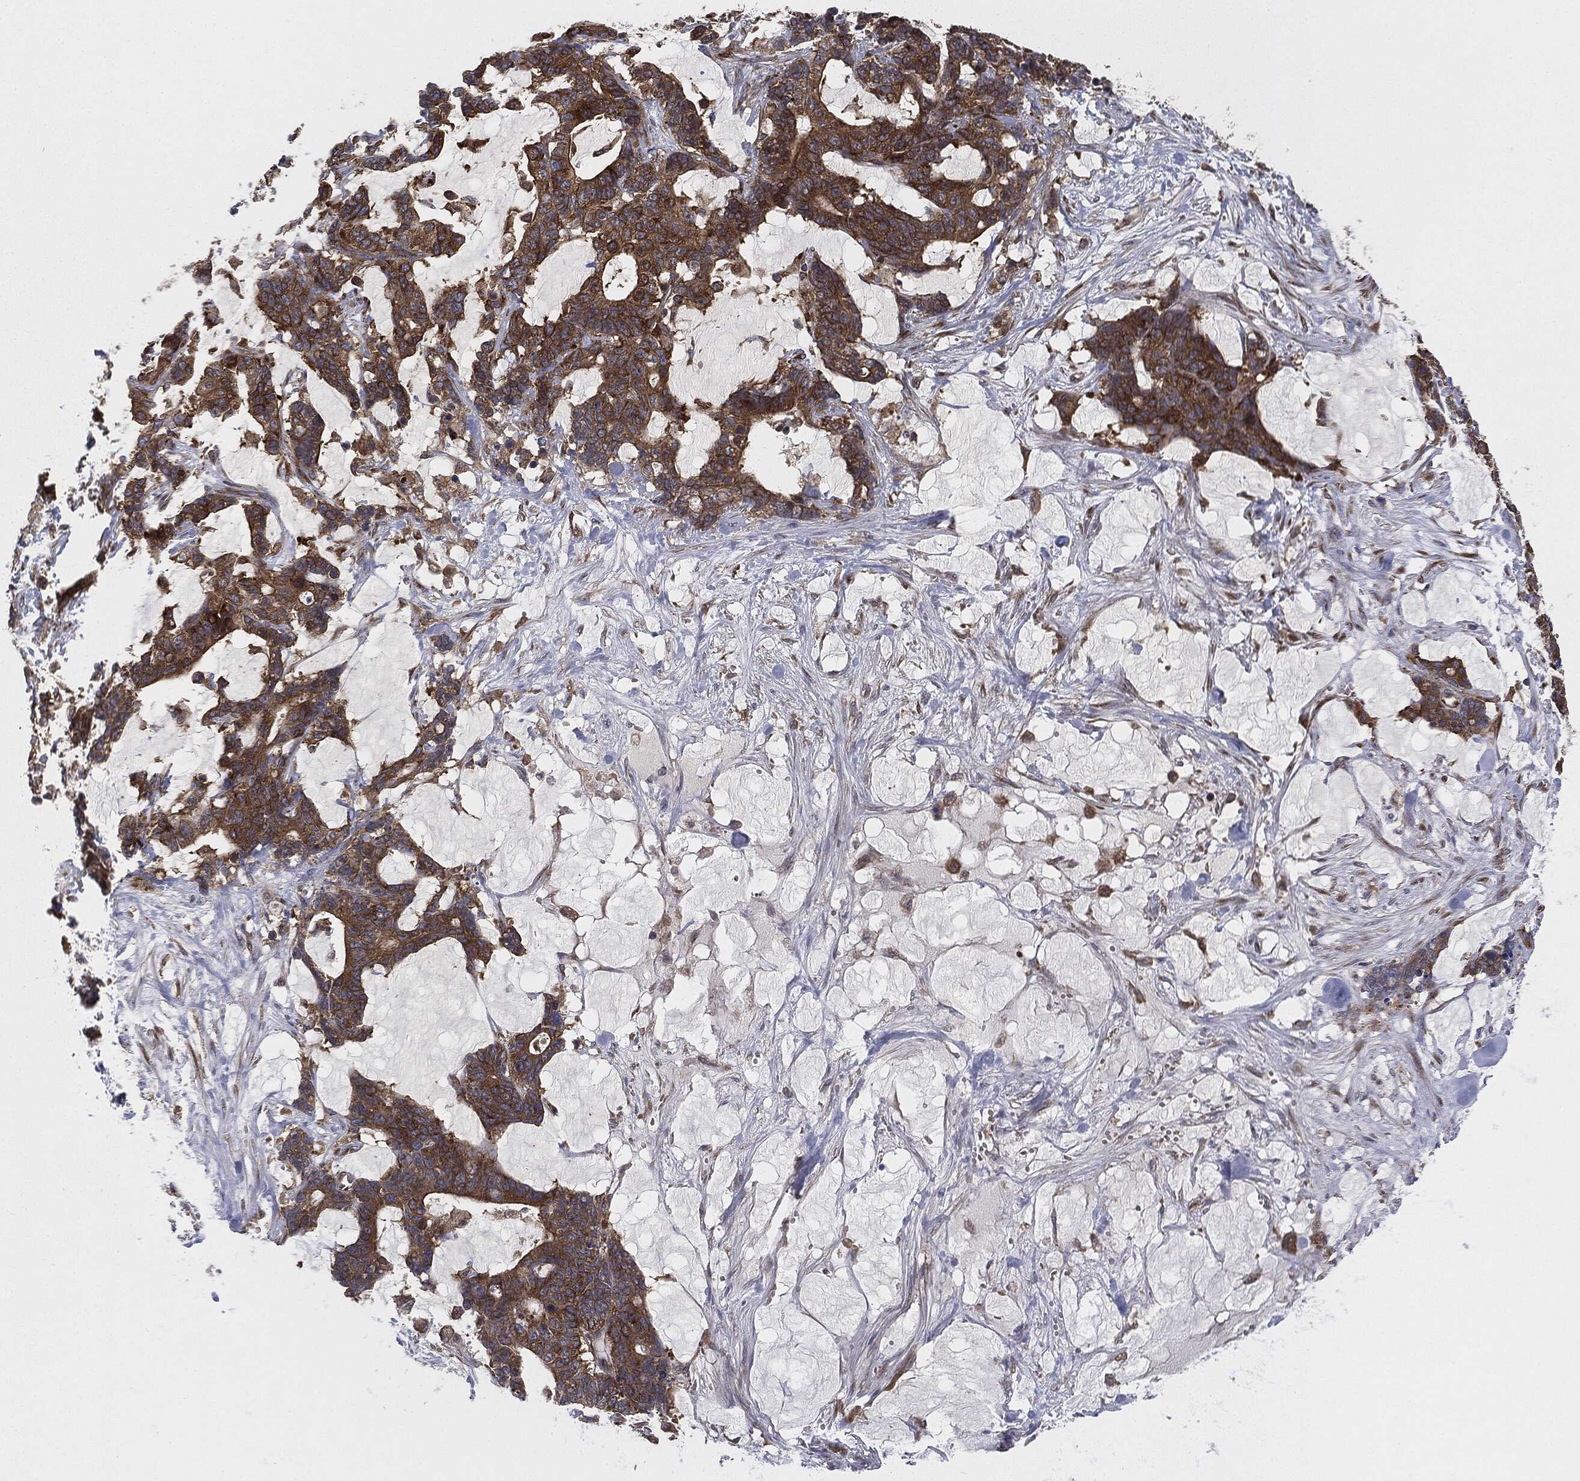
{"staining": {"intensity": "strong", "quantity": ">75%", "location": "cytoplasmic/membranous"}, "tissue": "stomach cancer", "cell_type": "Tumor cells", "image_type": "cancer", "snomed": [{"axis": "morphology", "description": "Normal tissue, NOS"}, {"axis": "morphology", "description": "Adenocarcinoma, NOS"}, {"axis": "topography", "description": "Stomach"}], "caption": "Brown immunohistochemical staining in human stomach cancer (adenocarcinoma) displays strong cytoplasmic/membranous positivity in approximately >75% of tumor cells. Using DAB (3,3'-diaminobenzidine) (brown) and hematoxylin (blue) stains, captured at high magnification using brightfield microscopy.", "gene": "EIF2AK2", "patient": {"sex": "female", "age": 64}}